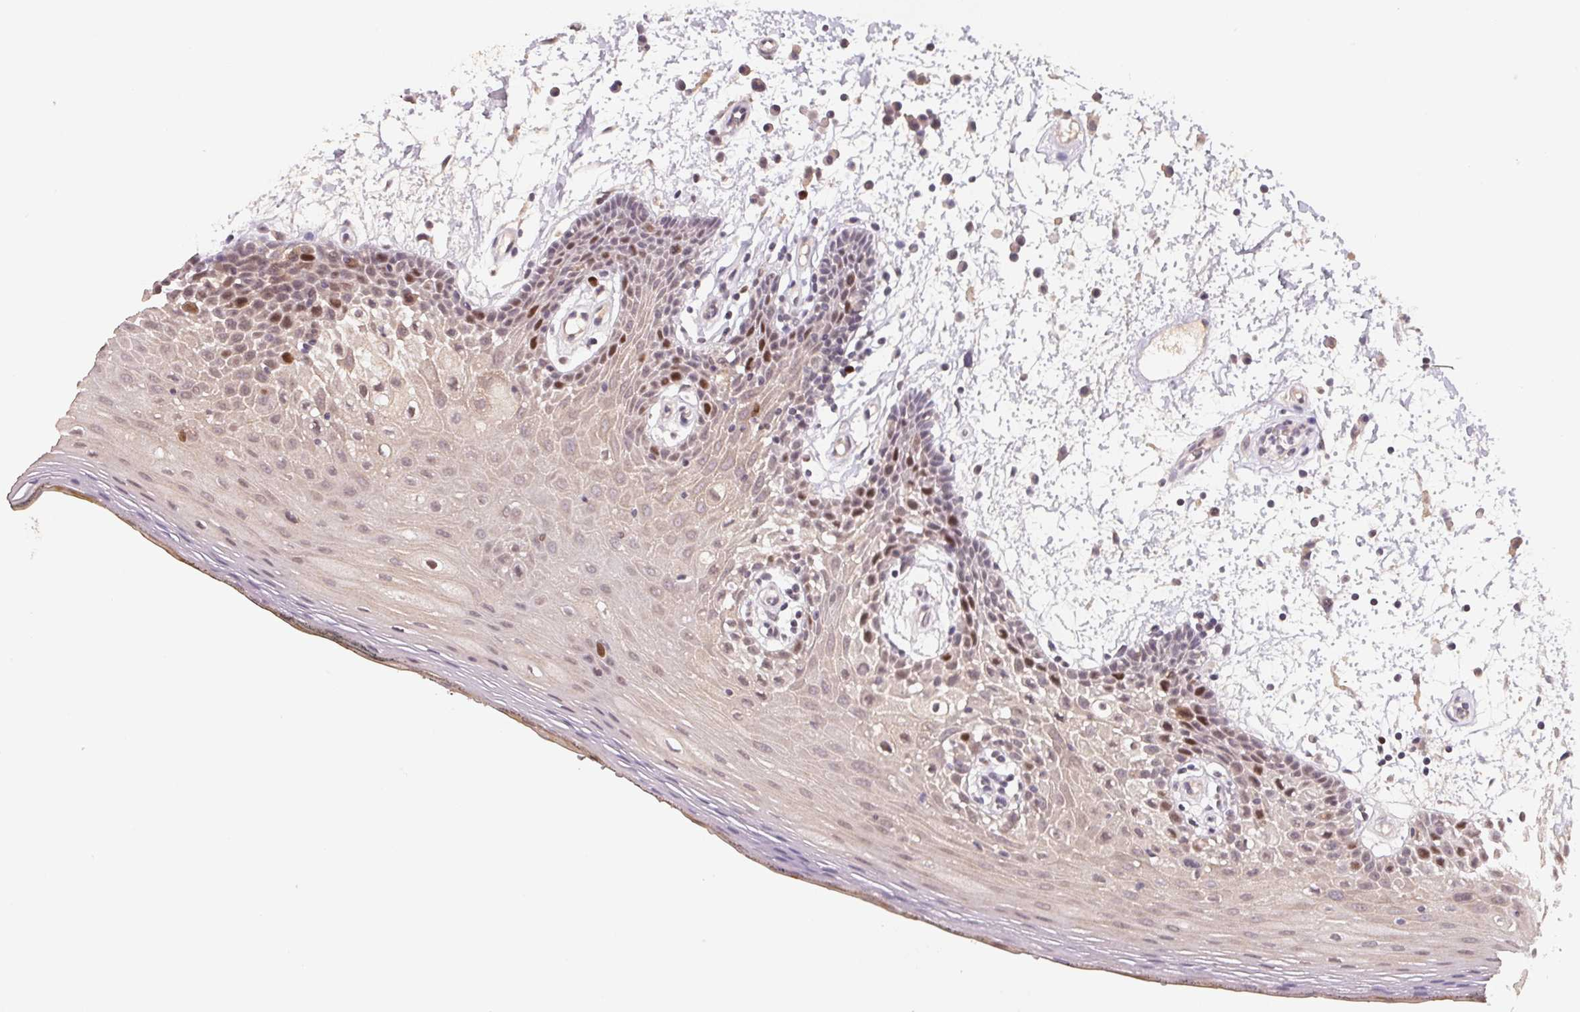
{"staining": {"intensity": "strong", "quantity": "<25%", "location": "nuclear"}, "tissue": "oral mucosa", "cell_type": "Squamous epithelial cells", "image_type": "normal", "snomed": [{"axis": "morphology", "description": "Normal tissue, NOS"}, {"axis": "morphology", "description": "Squamous cell carcinoma, NOS"}, {"axis": "topography", "description": "Oral tissue"}, {"axis": "topography", "description": "Head-Neck"}], "caption": "Brown immunohistochemical staining in normal human oral mucosa reveals strong nuclear expression in about <25% of squamous epithelial cells.", "gene": "KIFC1", "patient": {"sex": "male", "age": 52}}